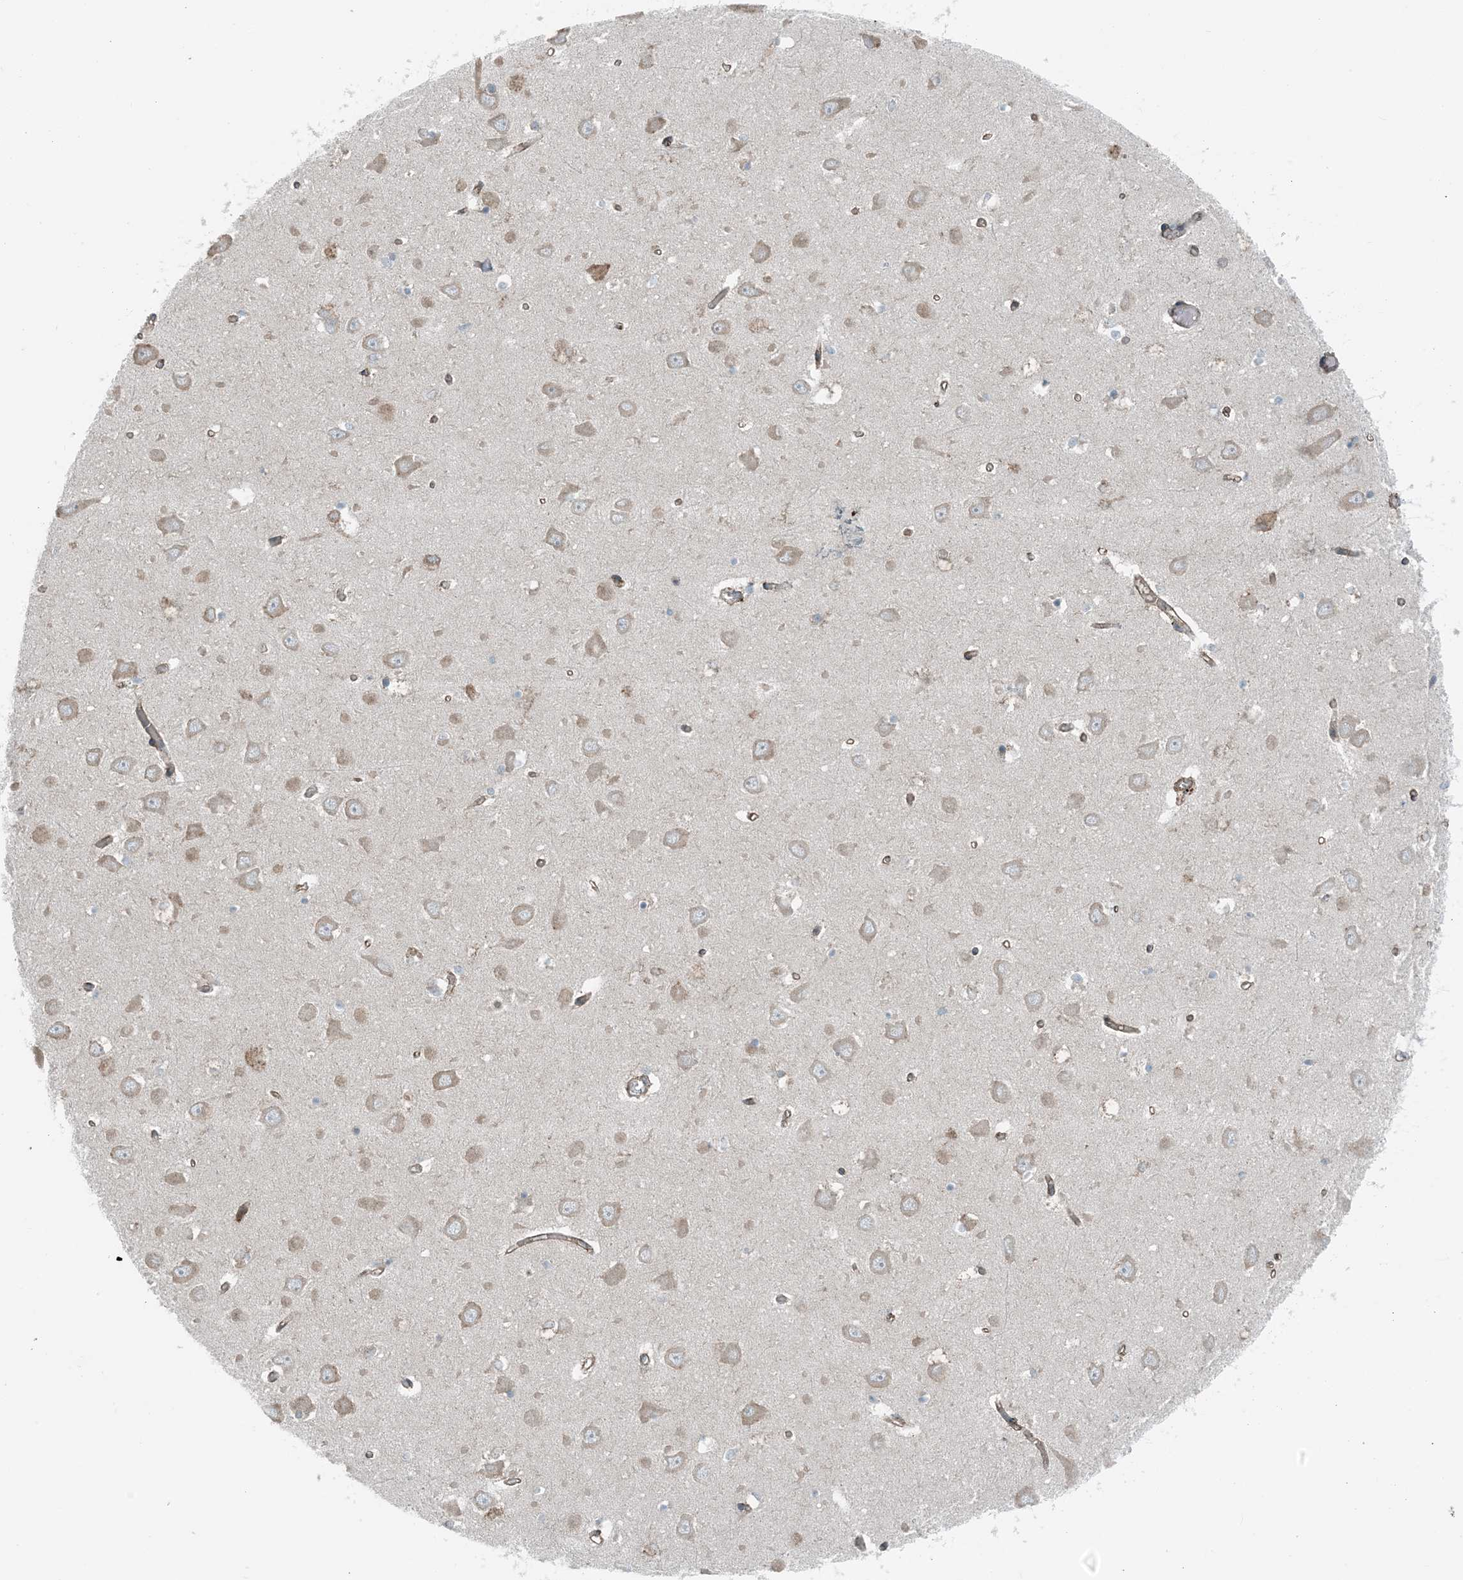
{"staining": {"intensity": "weak", "quantity": "<25%", "location": "cytoplasmic/membranous"}, "tissue": "hippocampus", "cell_type": "Glial cells", "image_type": "normal", "snomed": [{"axis": "morphology", "description": "Normal tissue, NOS"}, {"axis": "topography", "description": "Hippocampus"}], "caption": "Hippocampus stained for a protein using IHC shows no positivity glial cells.", "gene": "CERKL", "patient": {"sex": "male", "age": 70}}